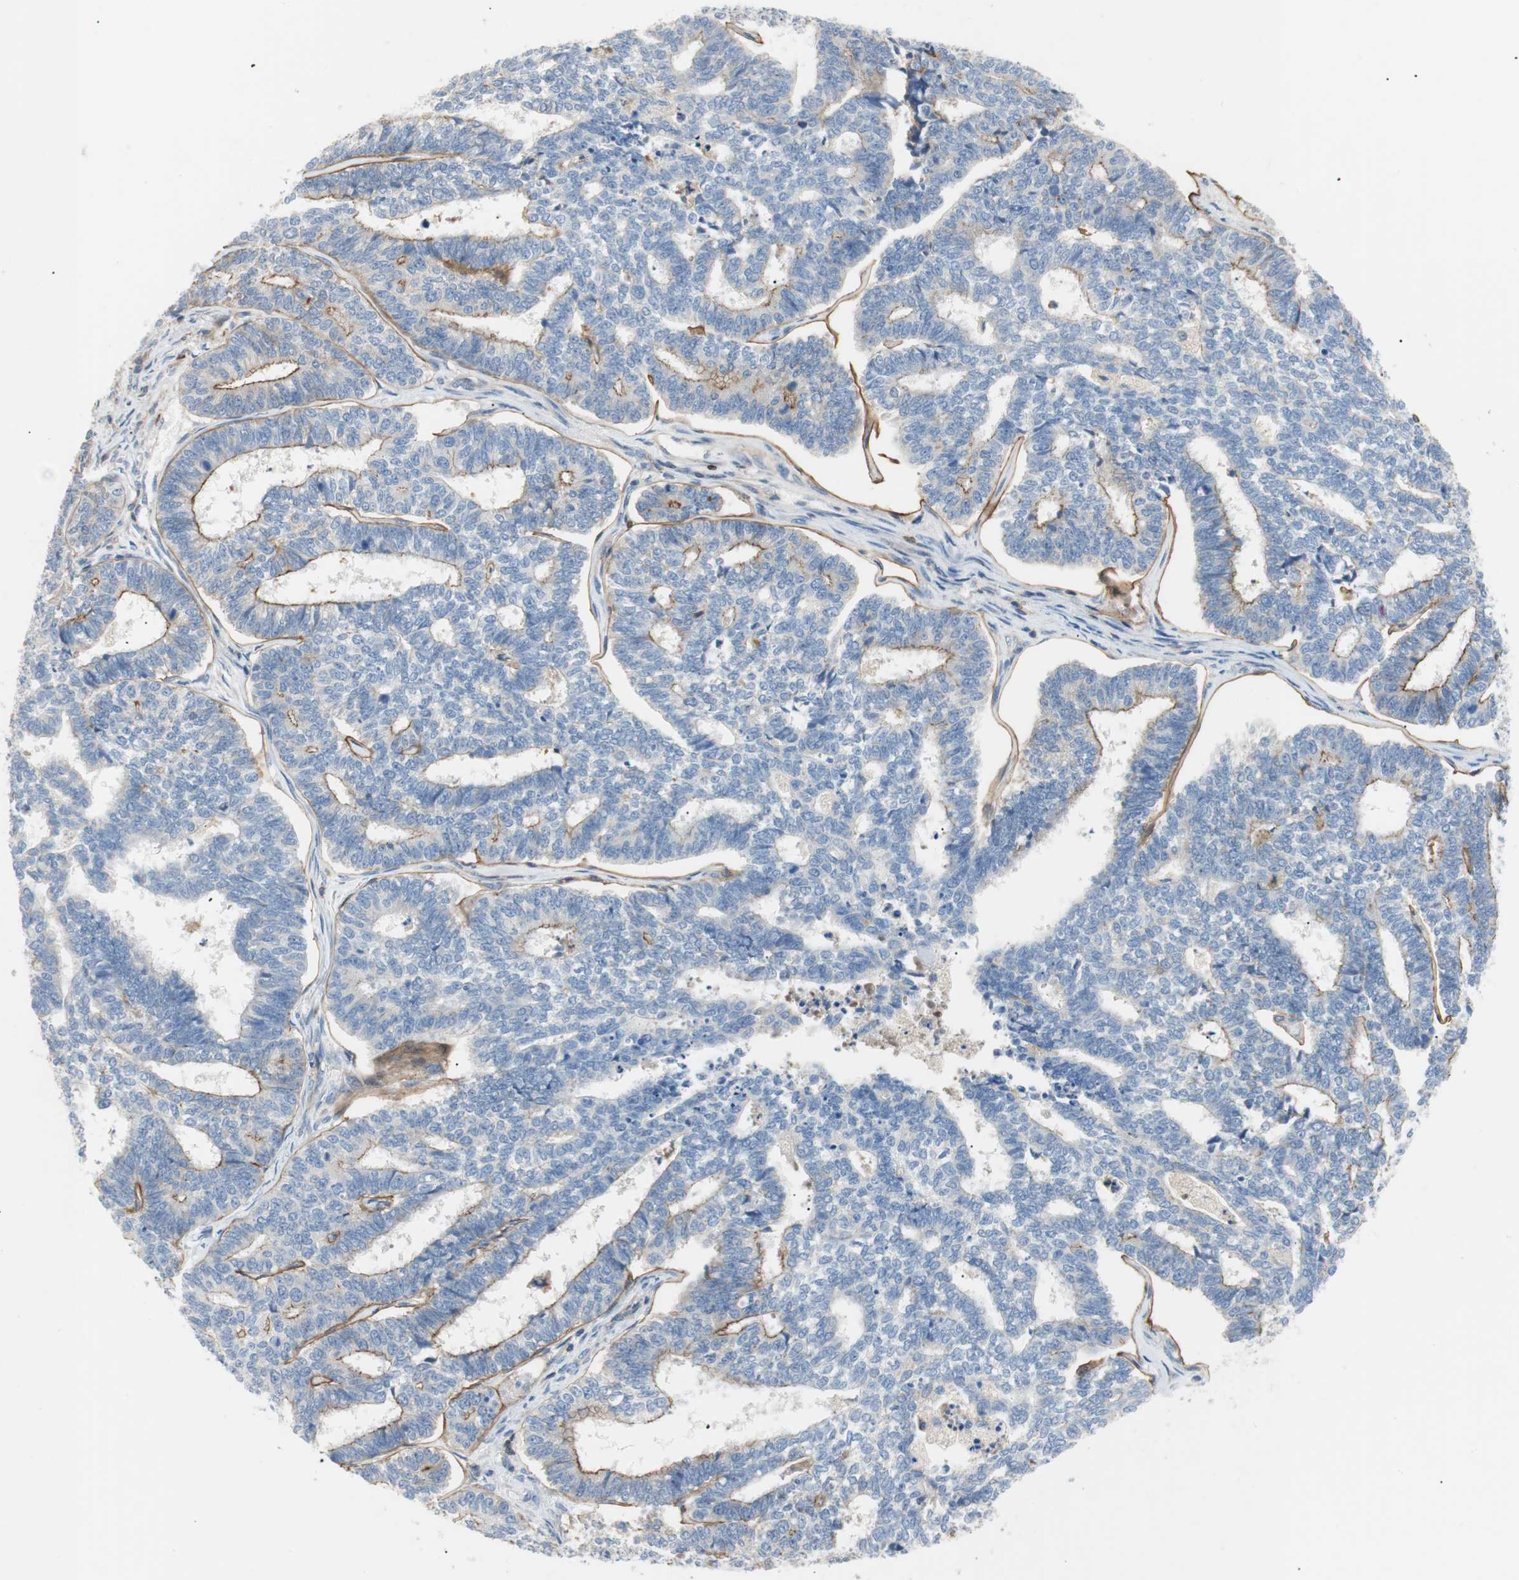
{"staining": {"intensity": "moderate", "quantity": "<25%", "location": "cytoplasmic/membranous"}, "tissue": "endometrial cancer", "cell_type": "Tumor cells", "image_type": "cancer", "snomed": [{"axis": "morphology", "description": "Adenocarcinoma, NOS"}, {"axis": "topography", "description": "Endometrium"}], "caption": "DAB immunohistochemical staining of adenocarcinoma (endometrial) demonstrates moderate cytoplasmic/membranous protein expression in approximately <25% of tumor cells. Immunohistochemistry (ihc) stains the protein in brown and the nuclei are stained blue.", "gene": "TNFRSF18", "patient": {"sex": "female", "age": 70}}